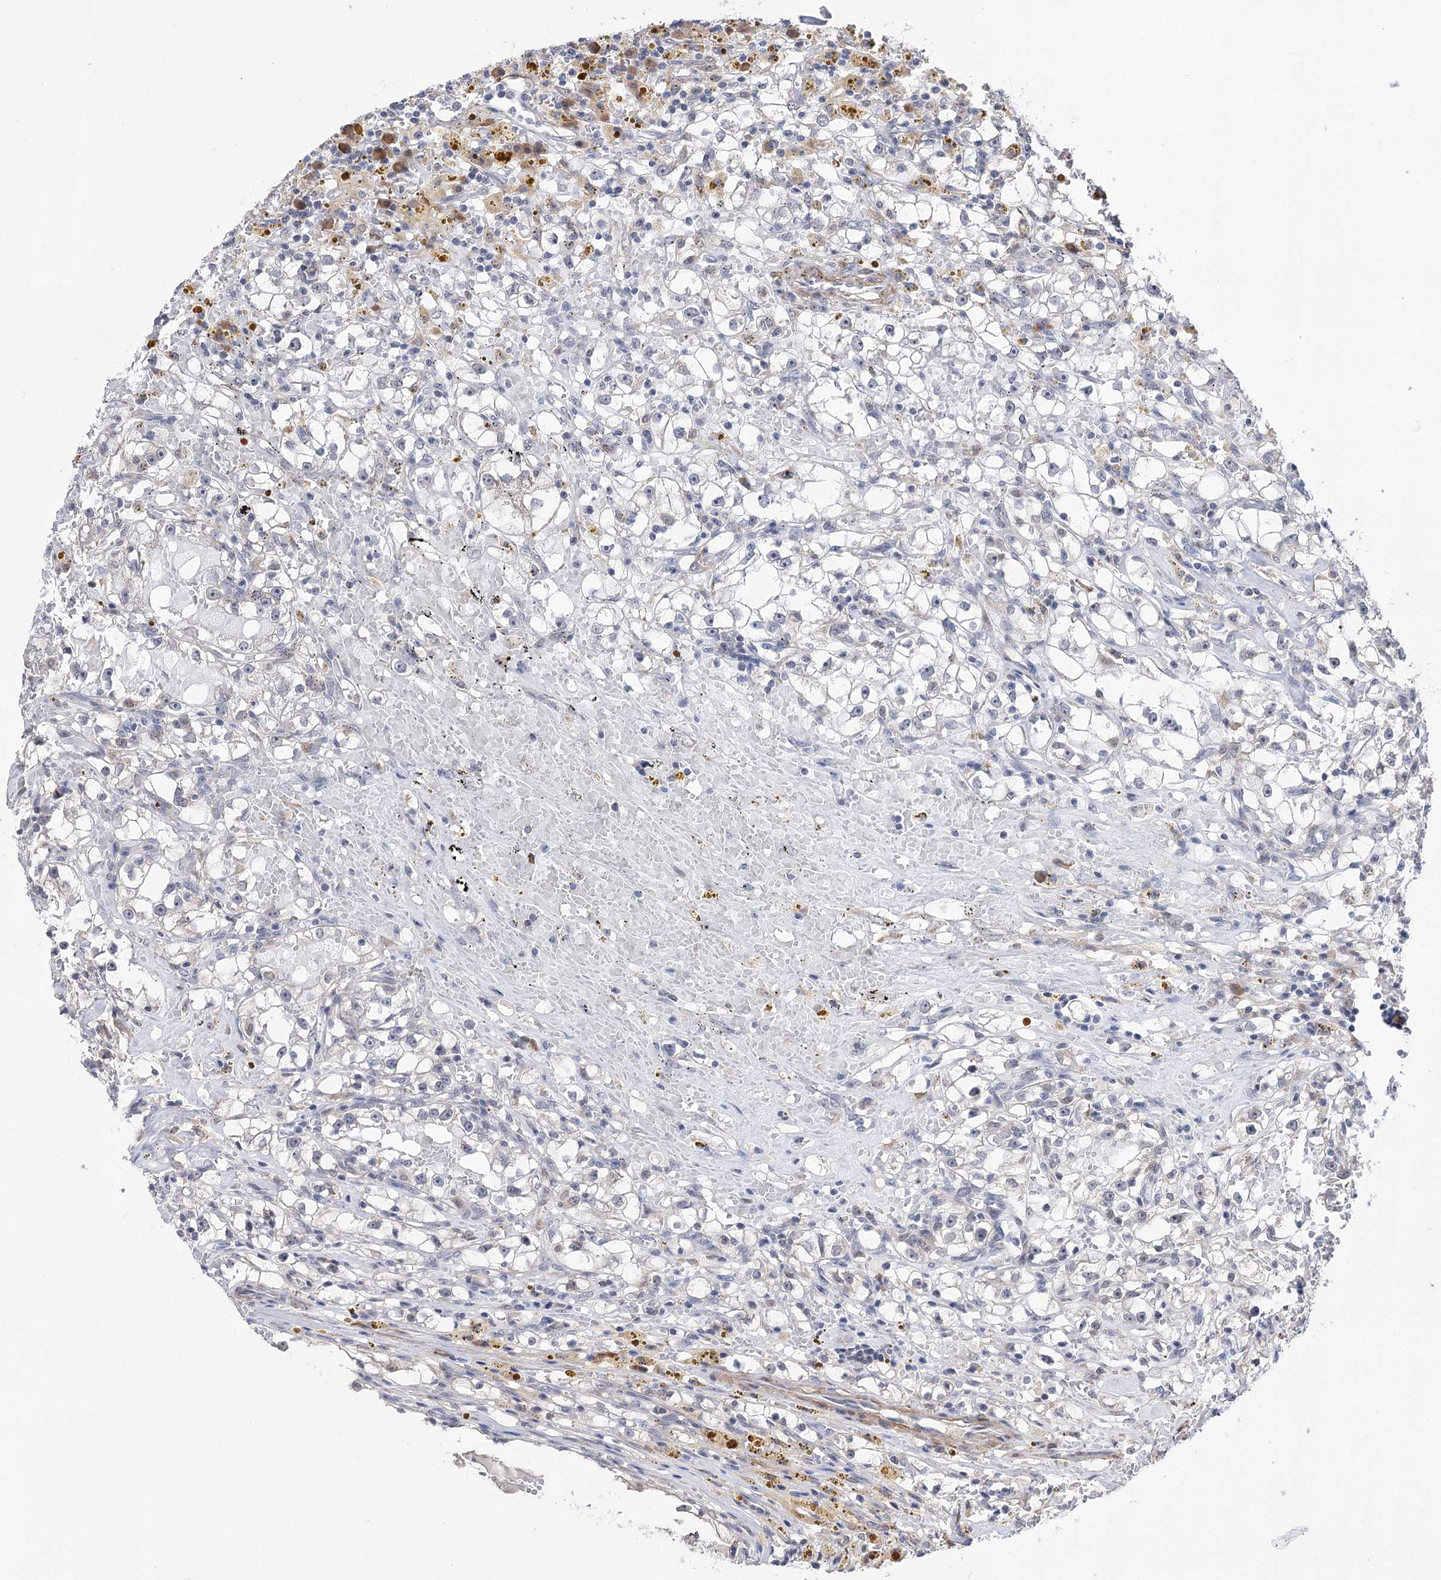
{"staining": {"intensity": "negative", "quantity": "none", "location": "none"}, "tissue": "renal cancer", "cell_type": "Tumor cells", "image_type": "cancer", "snomed": [{"axis": "morphology", "description": "Adenocarcinoma, NOS"}, {"axis": "topography", "description": "Kidney"}], "caption": "The micrograph reveals no significant expression in tumor cells of renal cancer. (DAB immunohistochemistry (IHC), high magnification).", "gene": "PPRC1", "patient": {"sex": "male", "age": 56}}